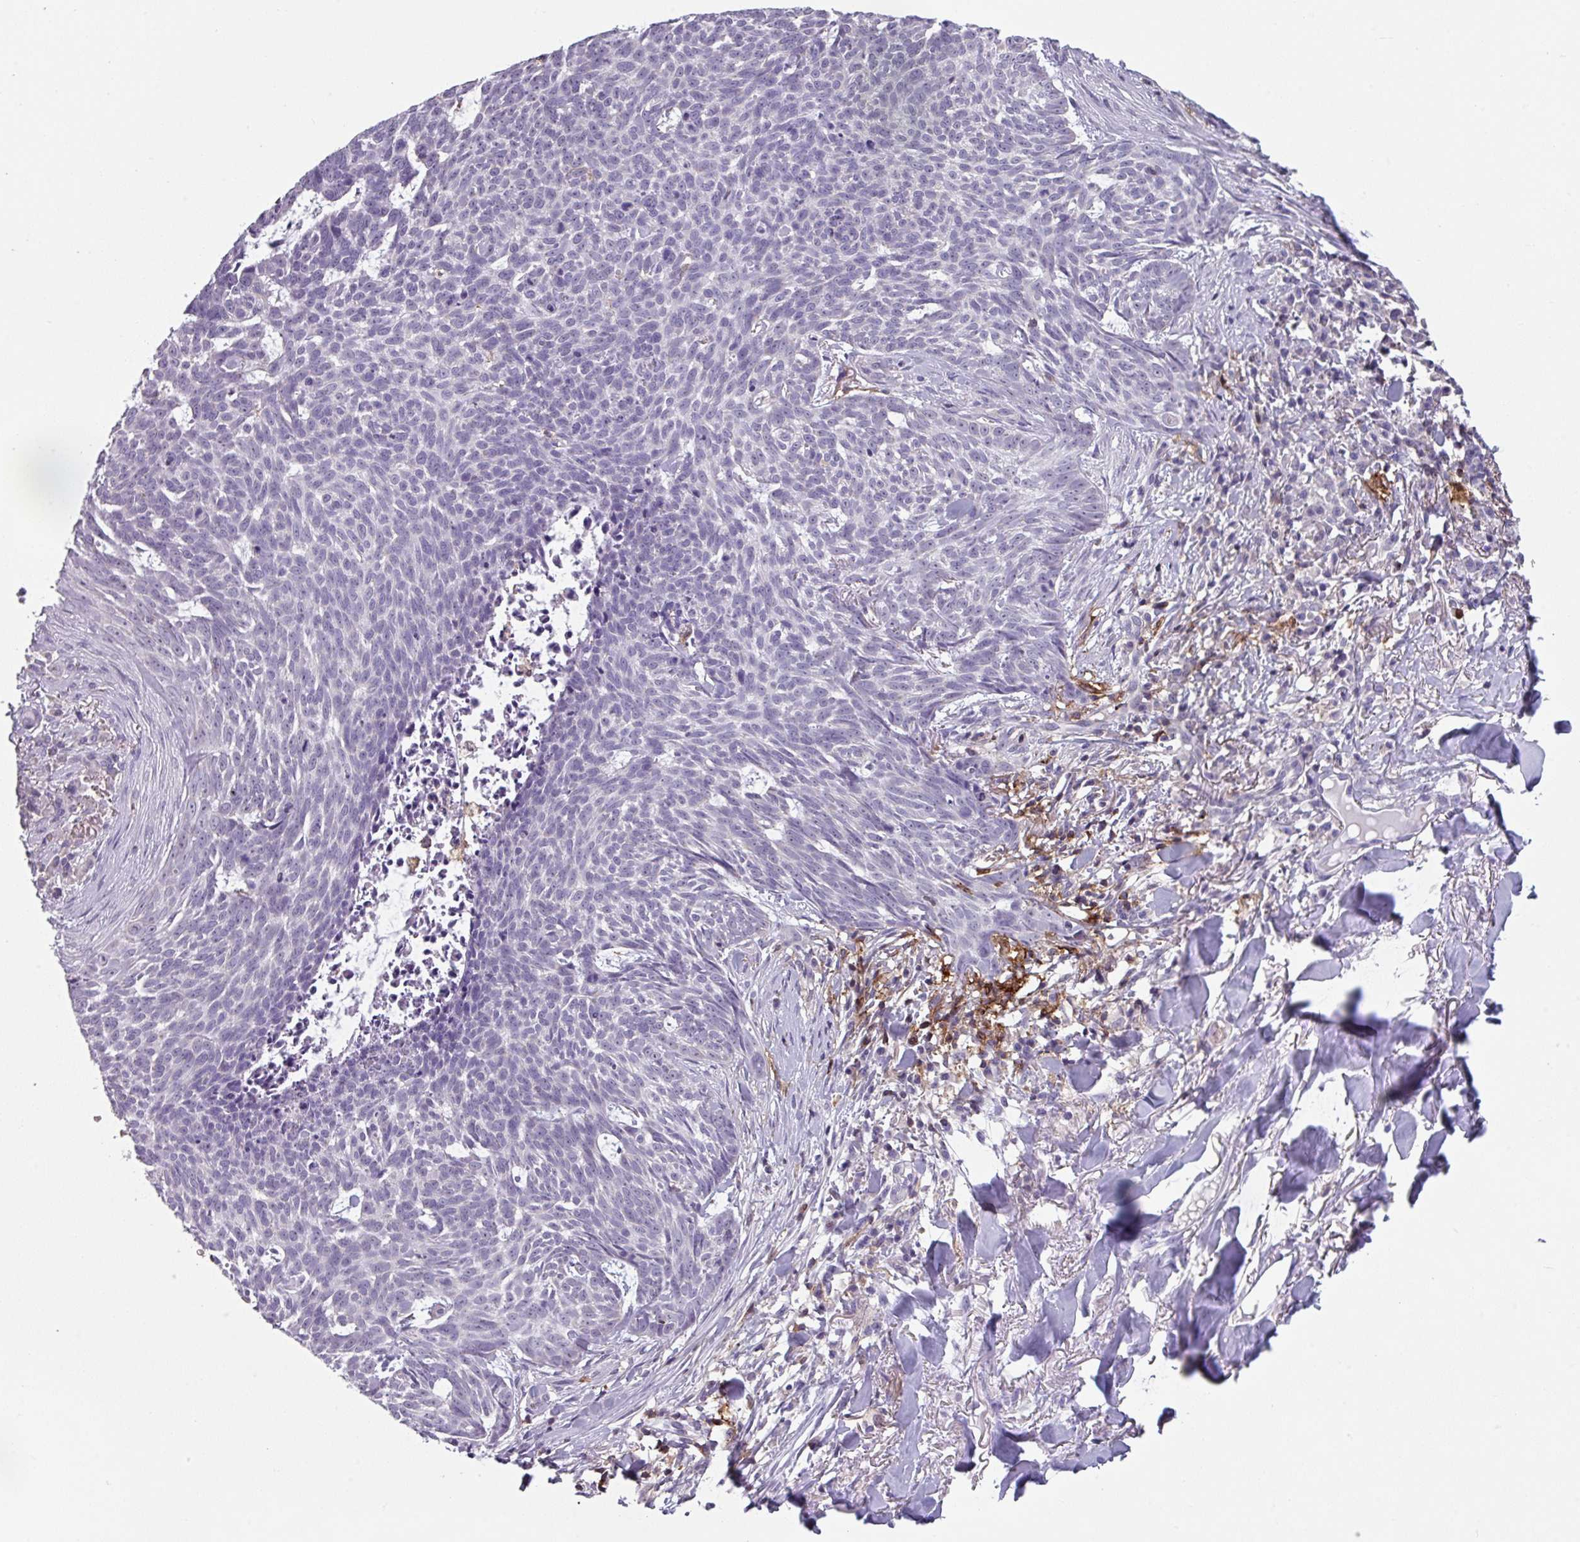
{"staining": {"intensity": "negative", "quantity": "none", "location": "none"}, "tissue": "skin cancer", "cell_type": "Tumor cells", "image_type": "cancer", "snomed": [{"axis": "morphology", "description": "Basal cell carcinoma"}, {"axis": "topography", "description": "Skin"}], "caption": "This is a micrograph of IHC staining of skin cancer (basal cell carcinoma), which shows no expression in tumor cells. Nuclei are stained in blue.", "gene": "EXOSC5", "patient": {"sex": "female", "age": 93}}